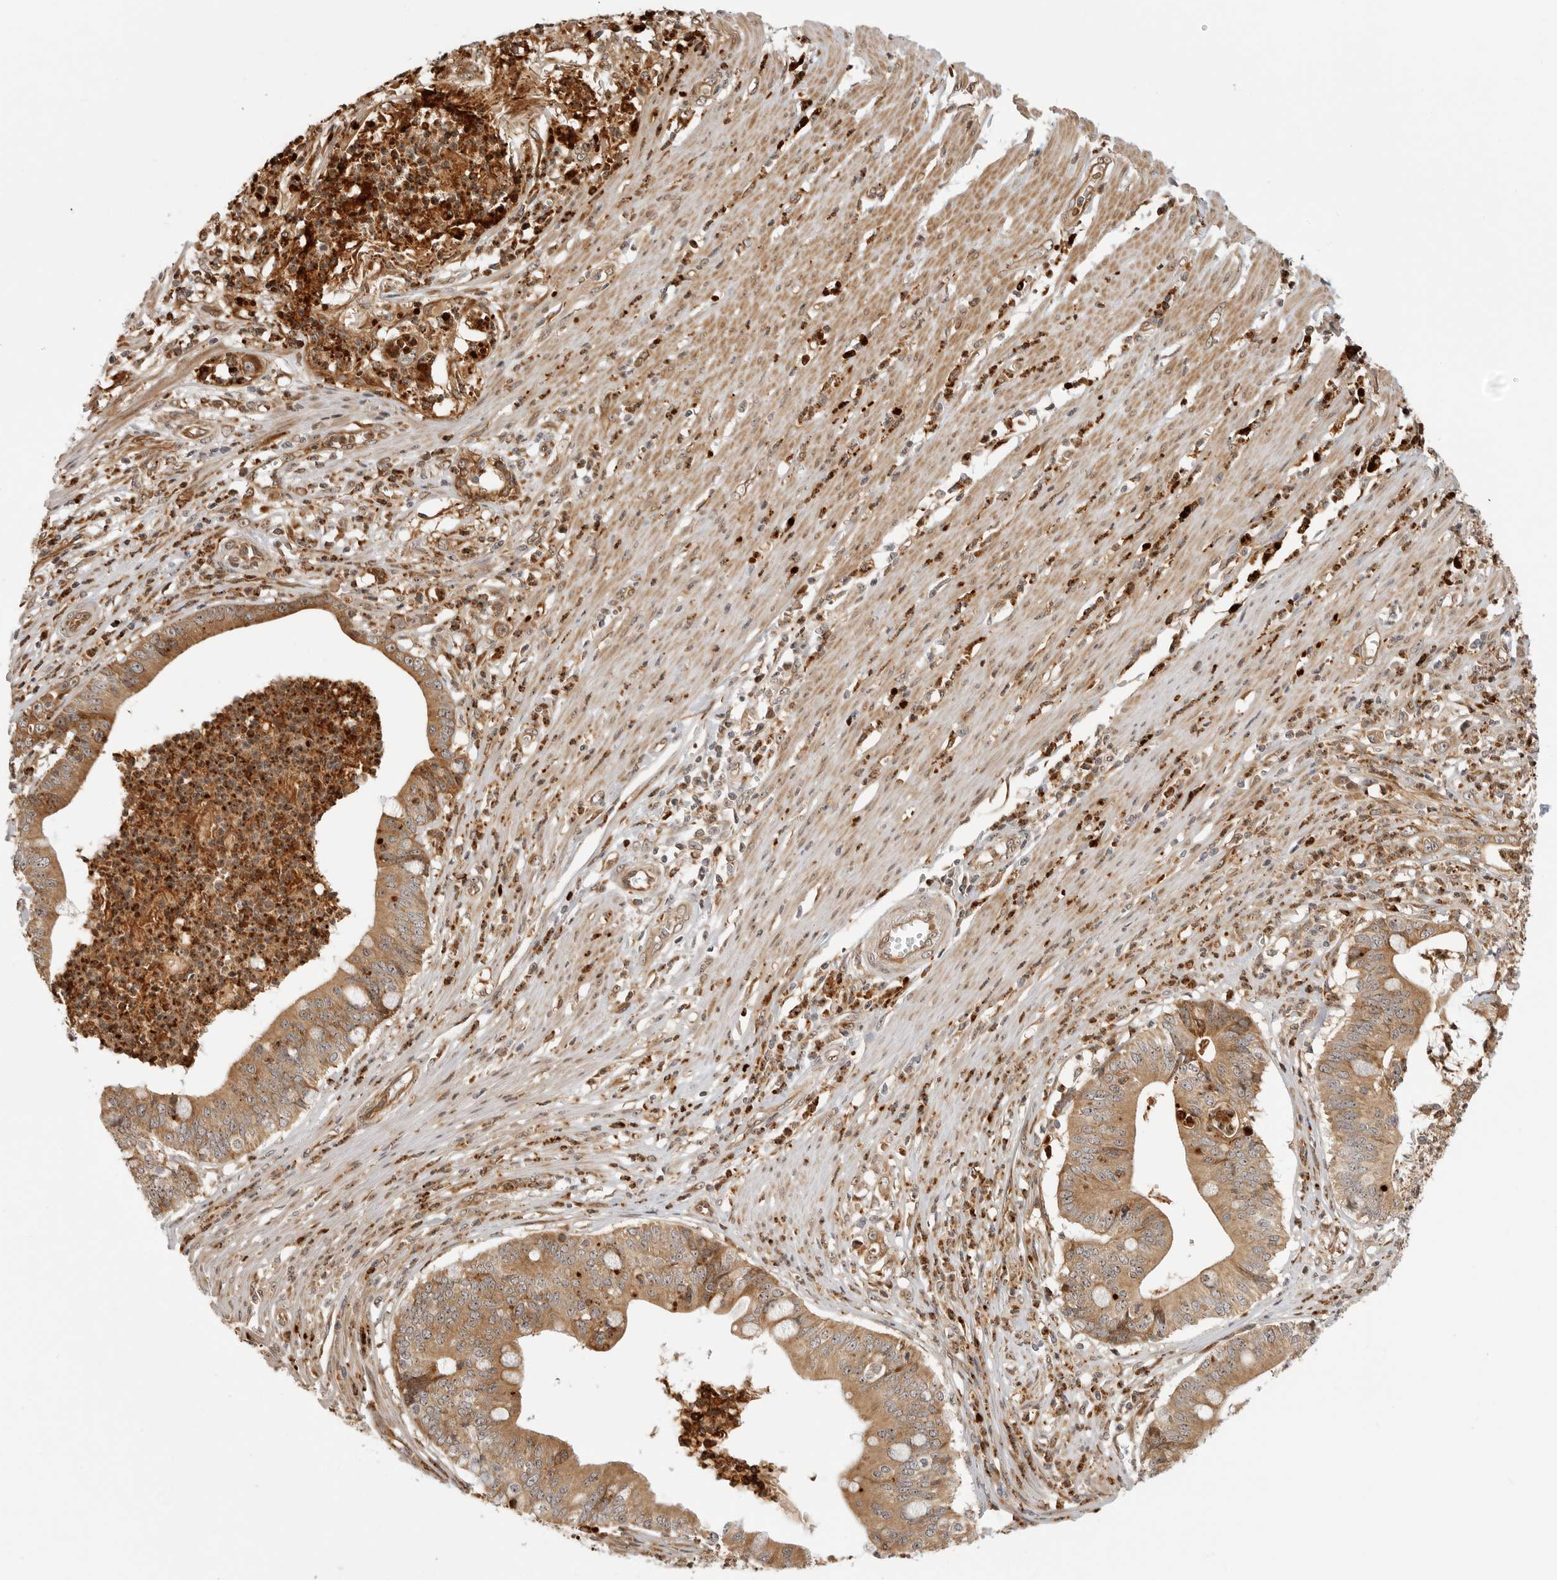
{"staining": {"intensity": "moderate", "quantity": ">75%", "location": "cytoplasmic/membranous"}, "tissue": "pancreatic cancer", "cell_type": "Tumor cells", "image_type": "cancer", "snomed": [{"axis": "morphology", "description": "Adenocarcinoma, NOS"}, {"axis": "topography", "description": "Pancreas"}], "caption": "Immunohistochemical staining of human pancreatic cancer exhibits medium levels of moderate cytoplasmic/membranous protein expression in about >75% of tumor cells.", "gene": "DSCC1", "patient": {"sex": "male", "age": 69}}